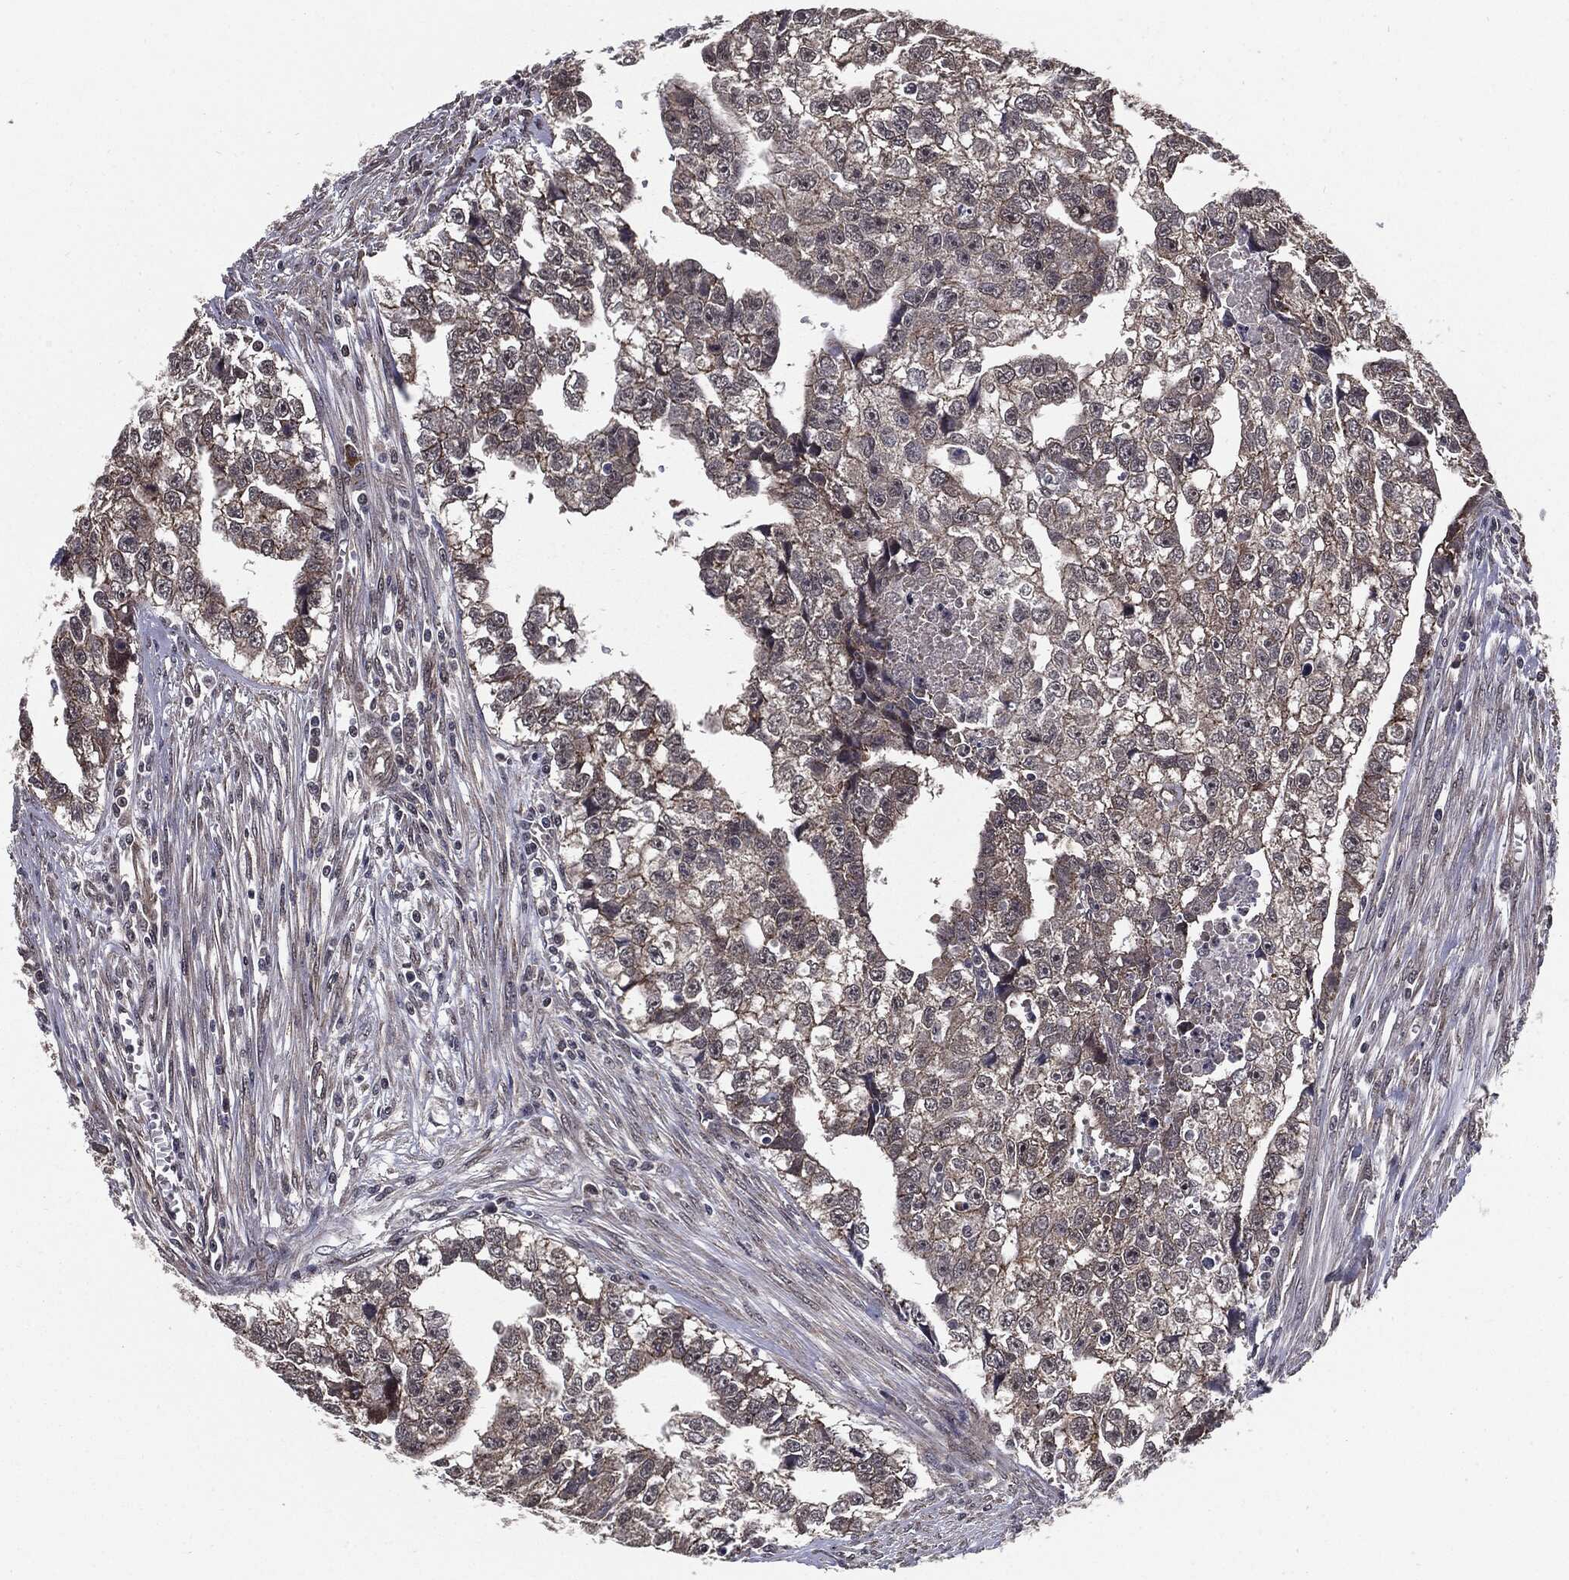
{"staining": {"intensity": "strong", "quantity": "<25%", "location": "cytoplasmic/membranous"}, "tissue": "testis cancer", "cell_type": "Tumor cells", "image_type": "cancer", "snomed": [{"axis": "morphology", "description": "Carcinoma, Embryonal, NOS"}, {"axis": "morphology", "description": "Teratoma, malignant, NOS"}, {"axis": "topography", "description": "Testis"}], "caption": "Strong cytoplasmic/membranous positivity for a protein is identified in about <25% of tumor cells of embryonal carcinoma (testis) using immunohistochemistry (IHC).", "gene": "PTPA", "patient": {"sex": "male", "age": 44}}